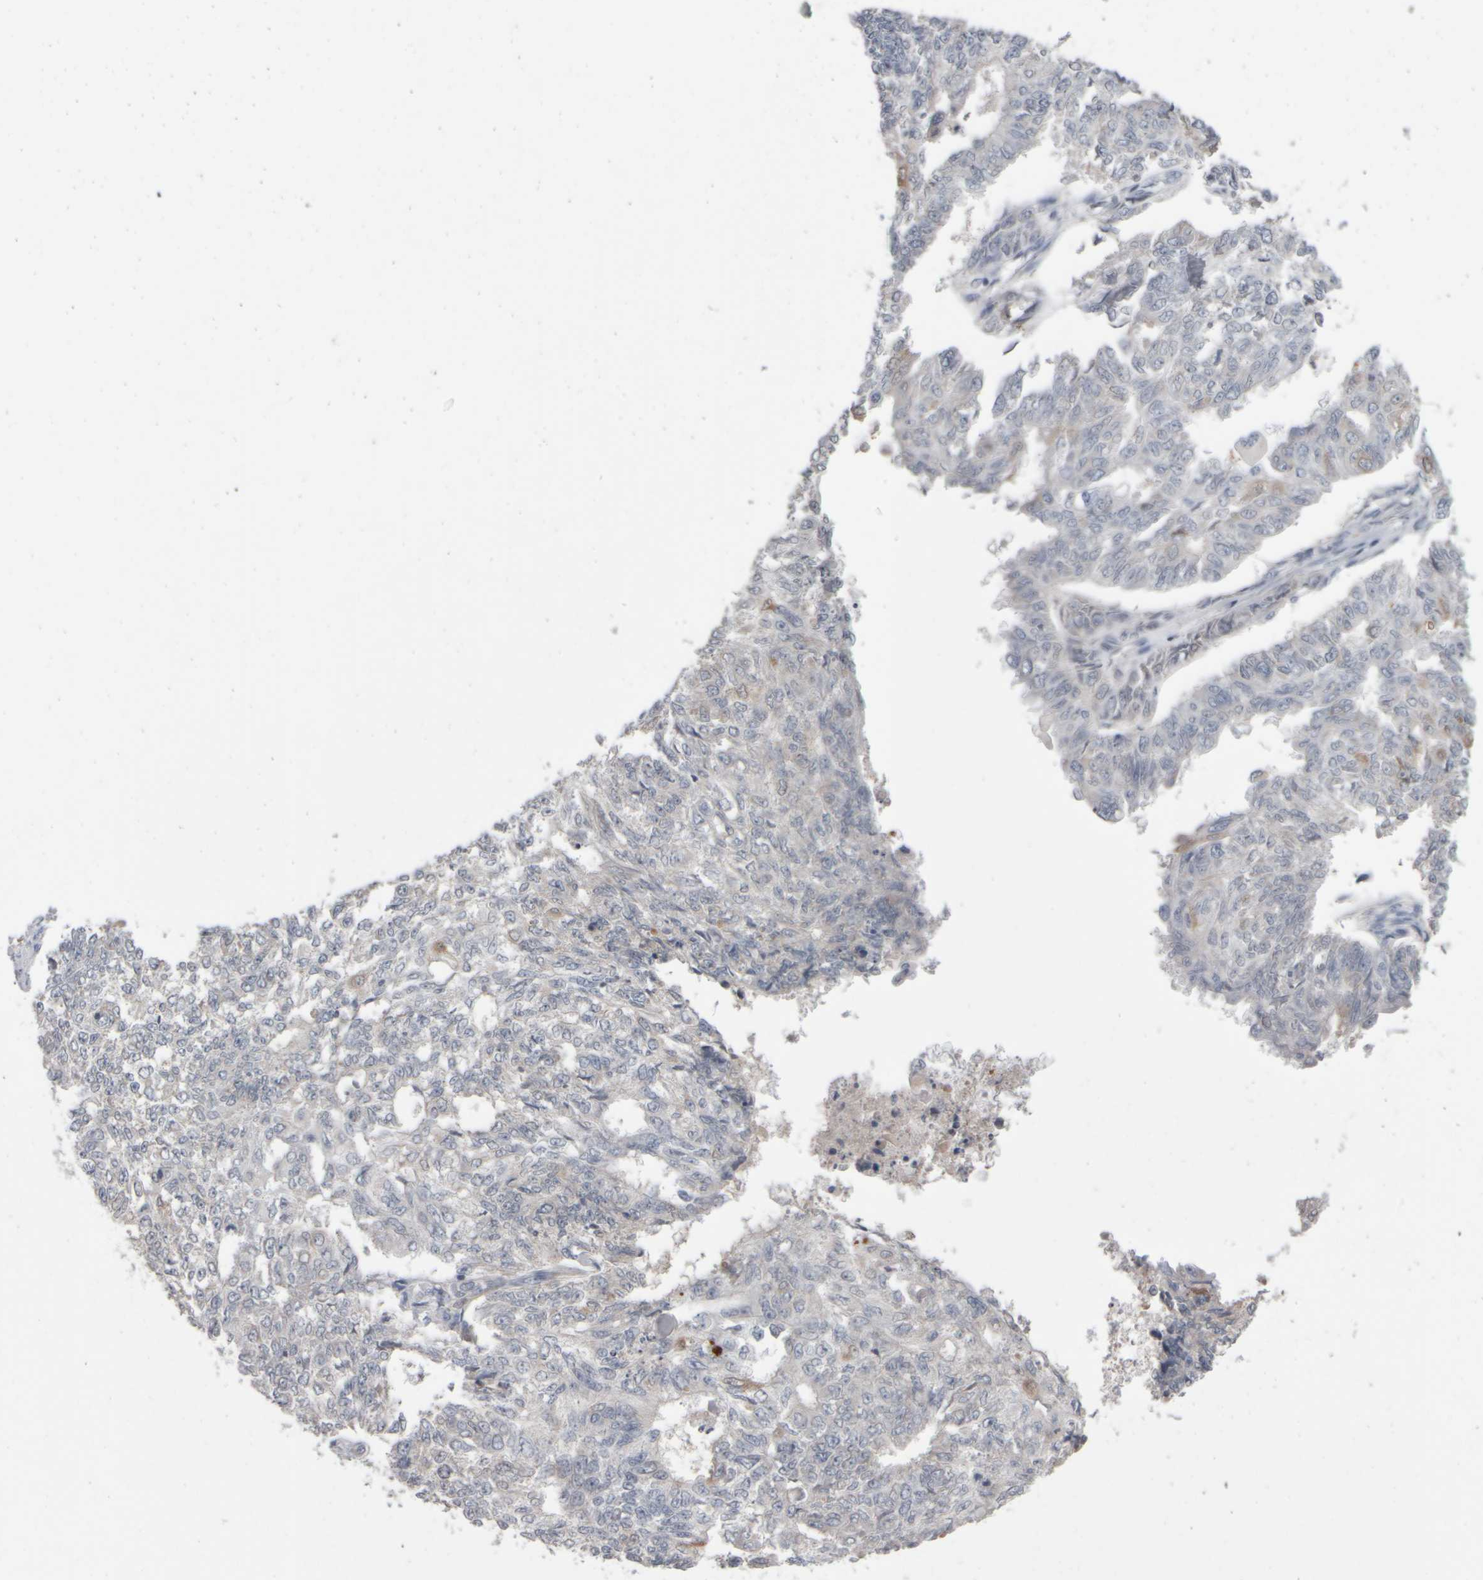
{"staining": {"intensity": "negative", "quantity": "none", "location": "none"}, "tissue": "endometrial cancer", "cell_type": "Tumor cells", "image_type": "cancer", "snomed": [{"axis": "morphology", "description": "Adenocarcinoma, NOS"}, {"axis": "topography", "description": "Endometrium"}], "caption": "Endometrial cancer stained for a protein using immunohistochemistry (IHC) exhibits no staining tumor cells.", "gene": "EPHX2", "patient": {"sex": "female", "age": 32}}